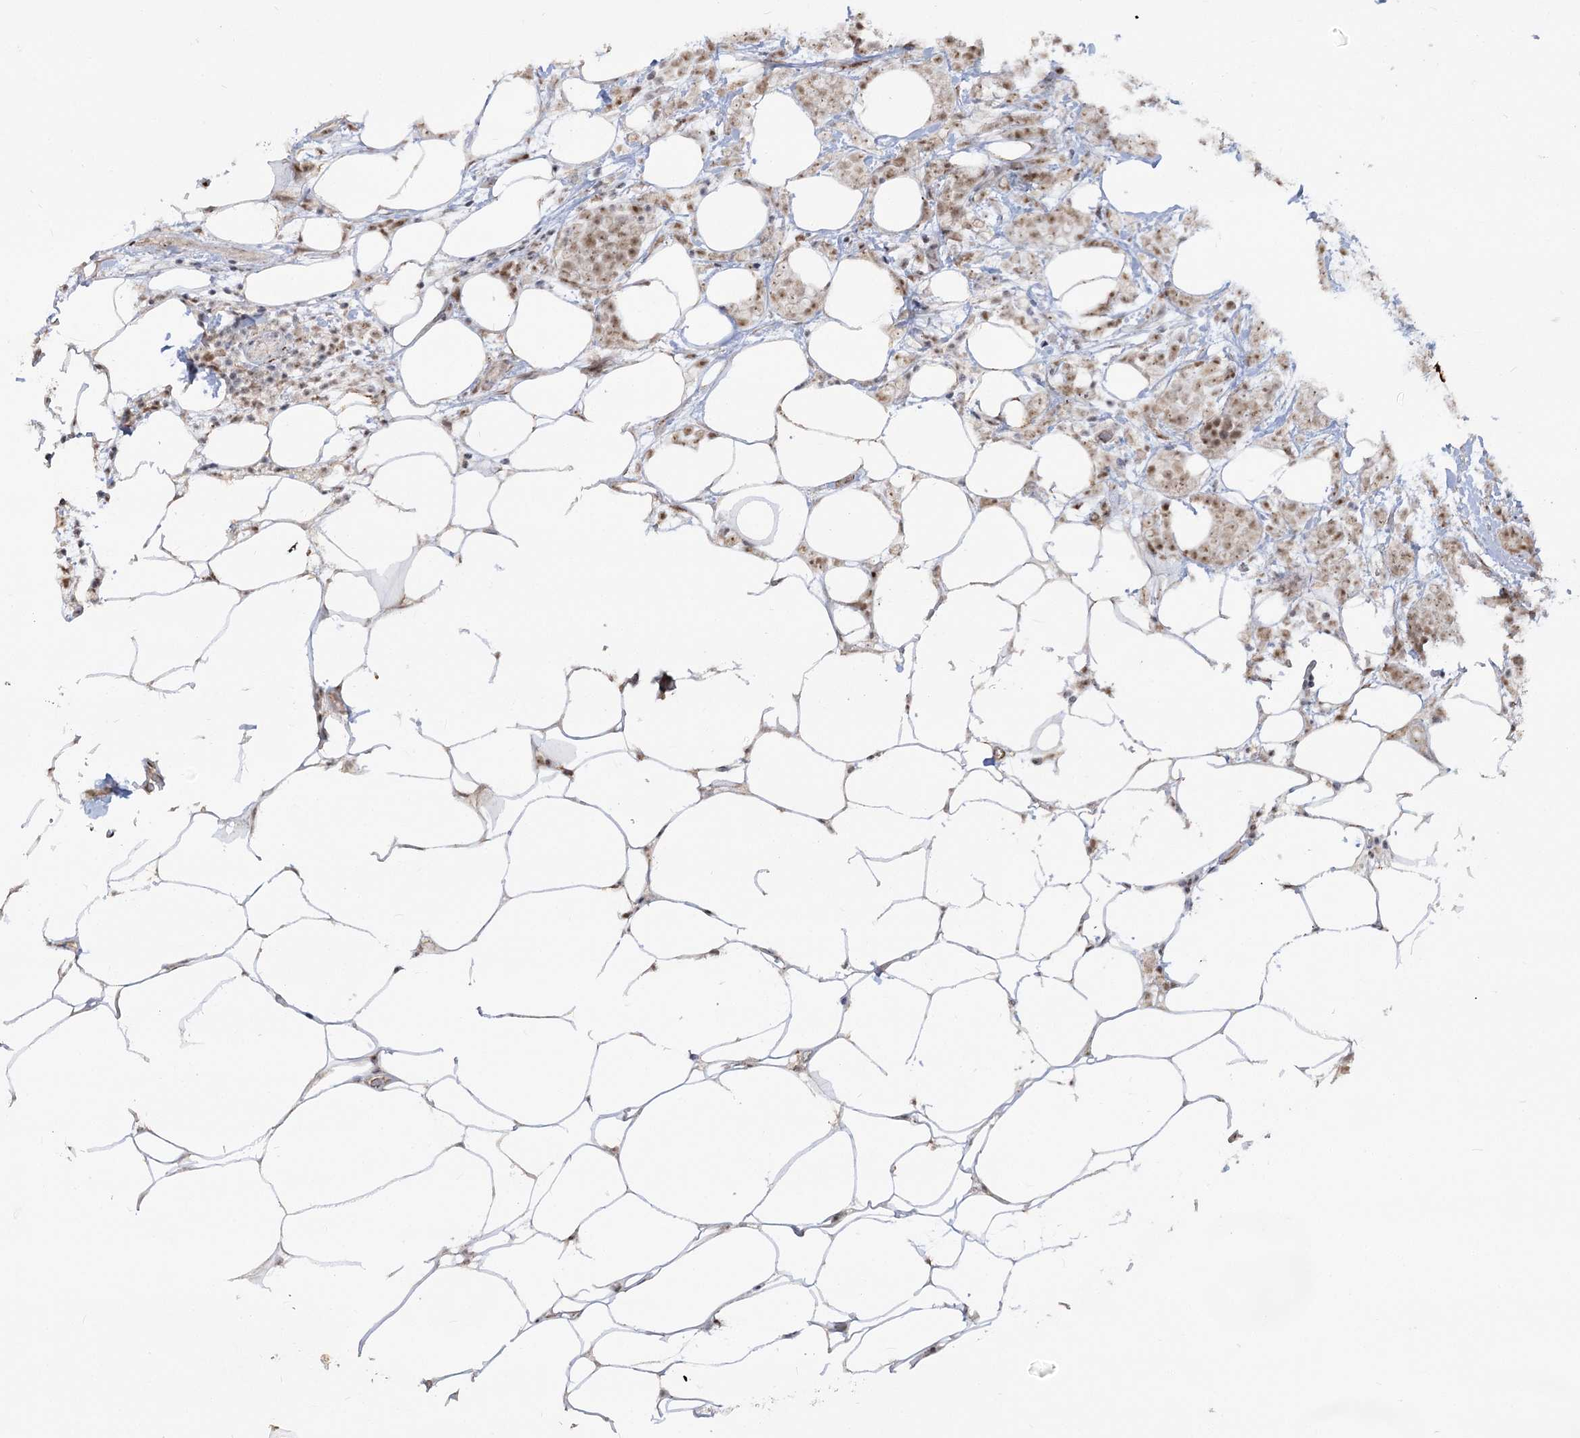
{"staining": {"intensity": "moderate", "quantity": ">75%", "location": "nuclear"}, "tissue": "breast cancer", "cell_type": "Tumor cells", "image_type": "cancer", "snomed": [{"axis": "morphology", "description": "Lobular carcinoma"}, {"axis": "topography", "description": "Breast"}], "caption": "Human breast cancer stained for a protein (brown) displays moderate nuclear positive staining in about >75% of tumor cells.", "gene": "ZSCAN23", "patient": {"sex": "female", "age": 58}}